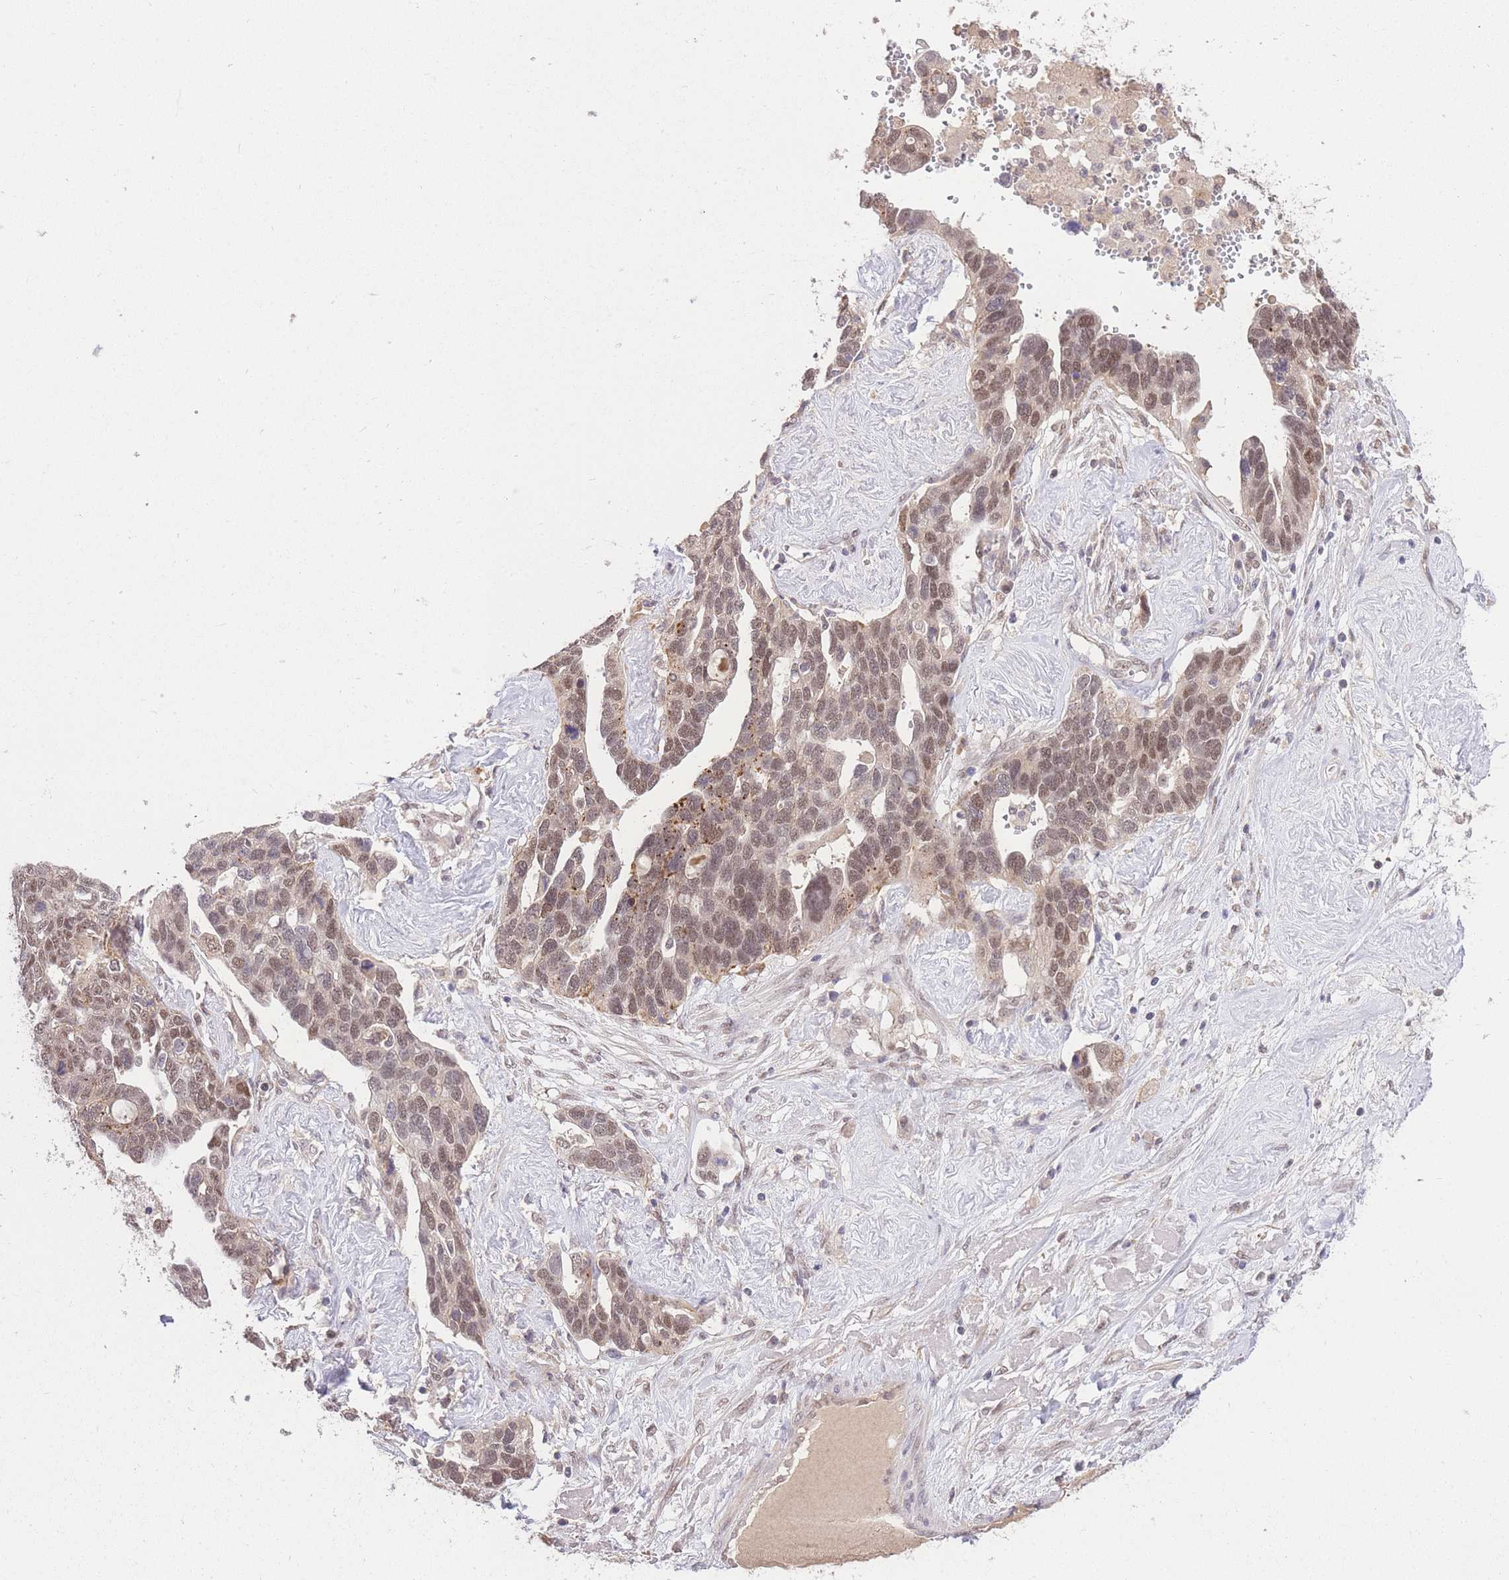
{"staining": {"intensity": "moderate", "quantity": ">75%", "location": "nuclear"}, "tissue": "ovarian cancer", "cell_type": "Tumor cells", "image_type": "cancer", "snomed": [{"axis": "morphology", "description": "Cystadenocarcinoma, serous, NOS"}, {"axis": "topography", "description": "Ovary"}], "caption": "Moderate nuclear protein staining is appreciated in about >75% of tumor cells in ovarian cancer. Immunohistochemistry stains the protein in brown and the nuclei are stained blue.", "gene": "UBXN7", "patient": {"sex": "female", "age": 54}}